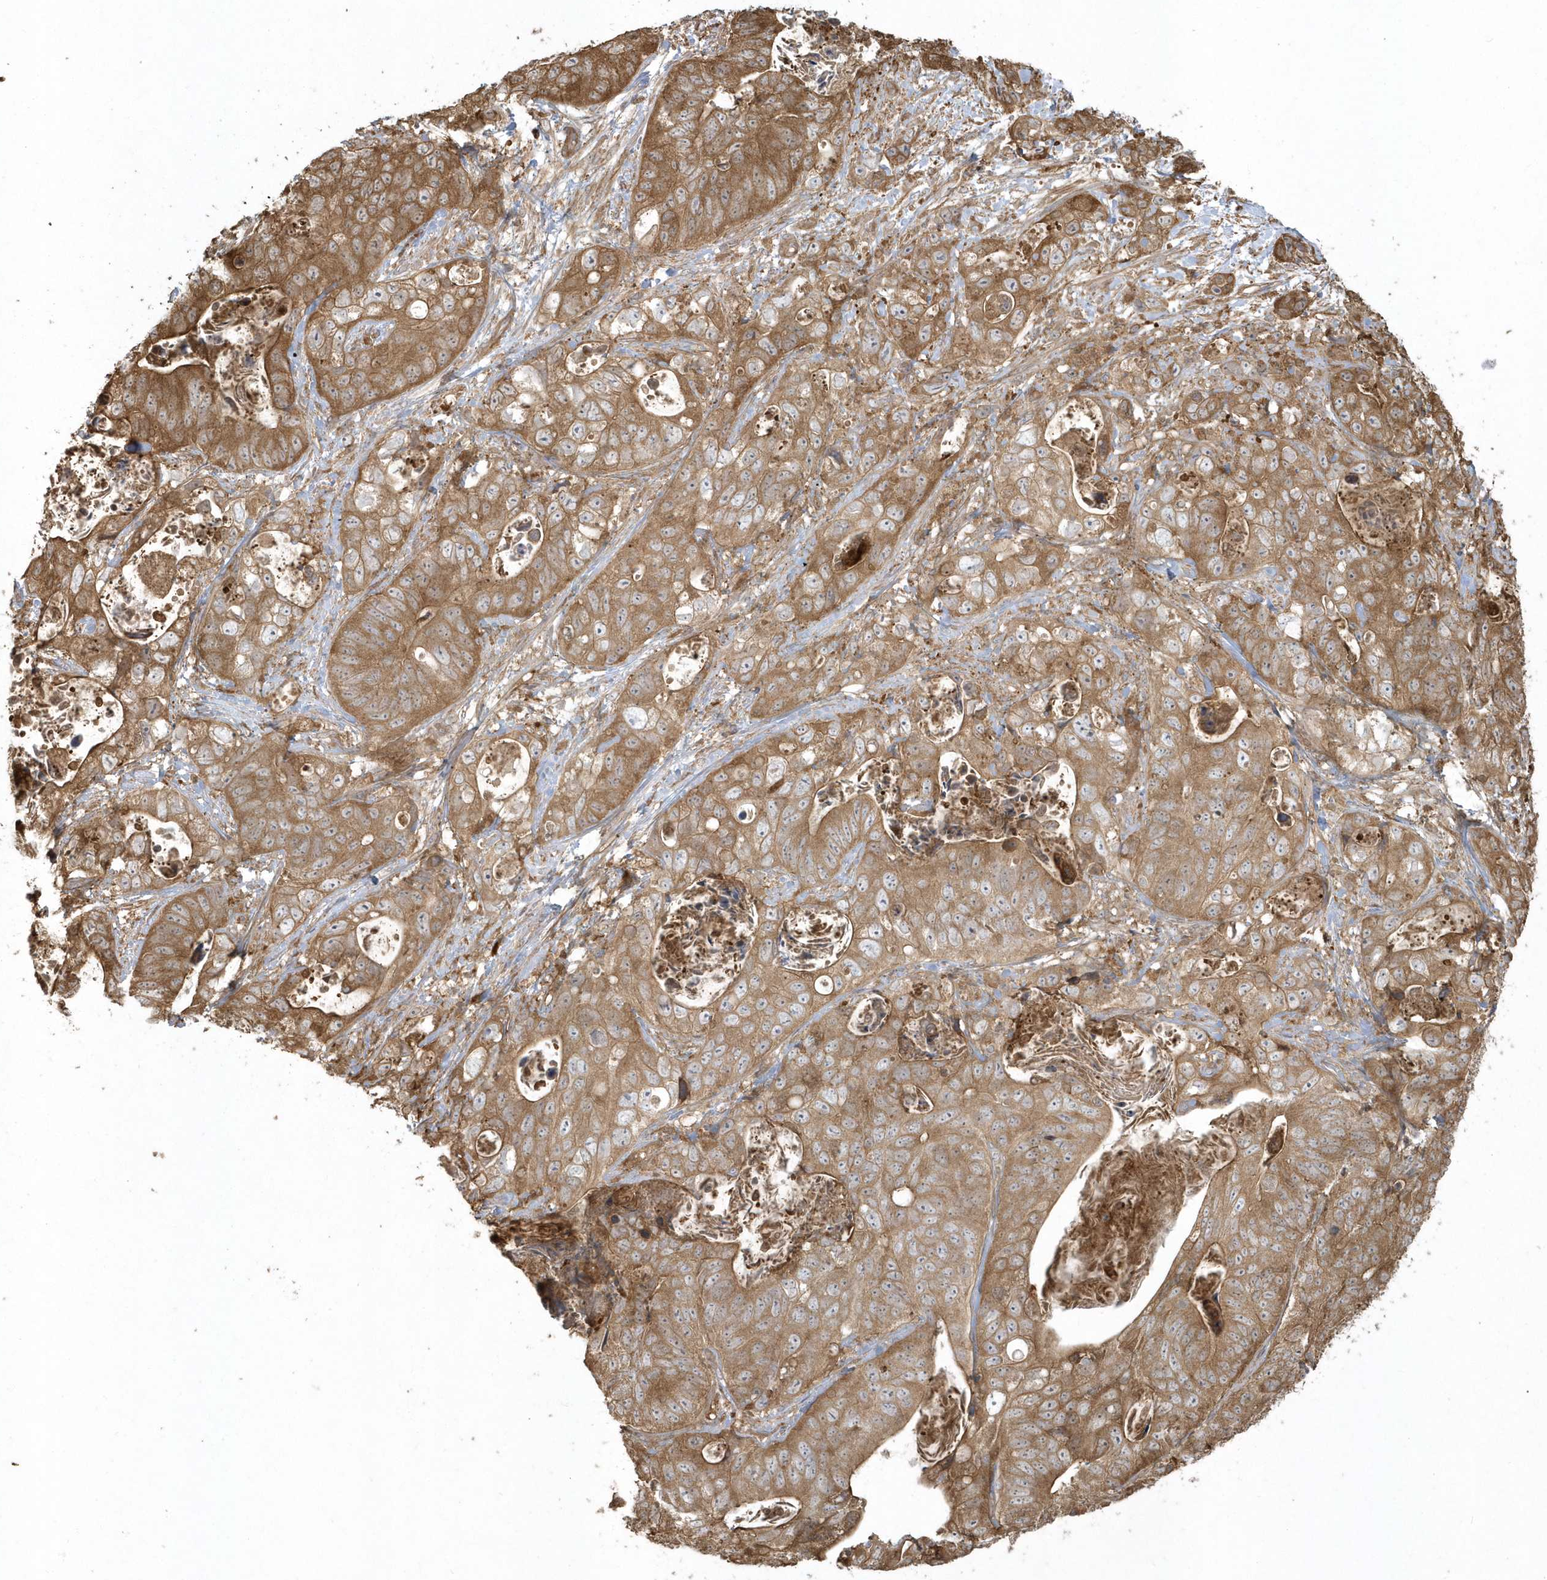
{"staining": {"intensity": "strong", "quantity": ">75%", "location": "cytoplasmic/membranous"}, "tissue": "stomach cancer", "cell_type": "Tumor cells", "image_type": "cancer", "snomed": [{"axis": "morphology", "description": "Adenocarcinoma, NOS"}, {"axis": "topography", "description": "Stomach"}], "caption": "Immunohistochemical staining of stomach adenocarcinoma reveals high levels of strong cytoplasmic/membranous positivity in approximately >75% of tumor cells.", "gene": "HNMT", "patient": {"sex": "female", "age": 89}}